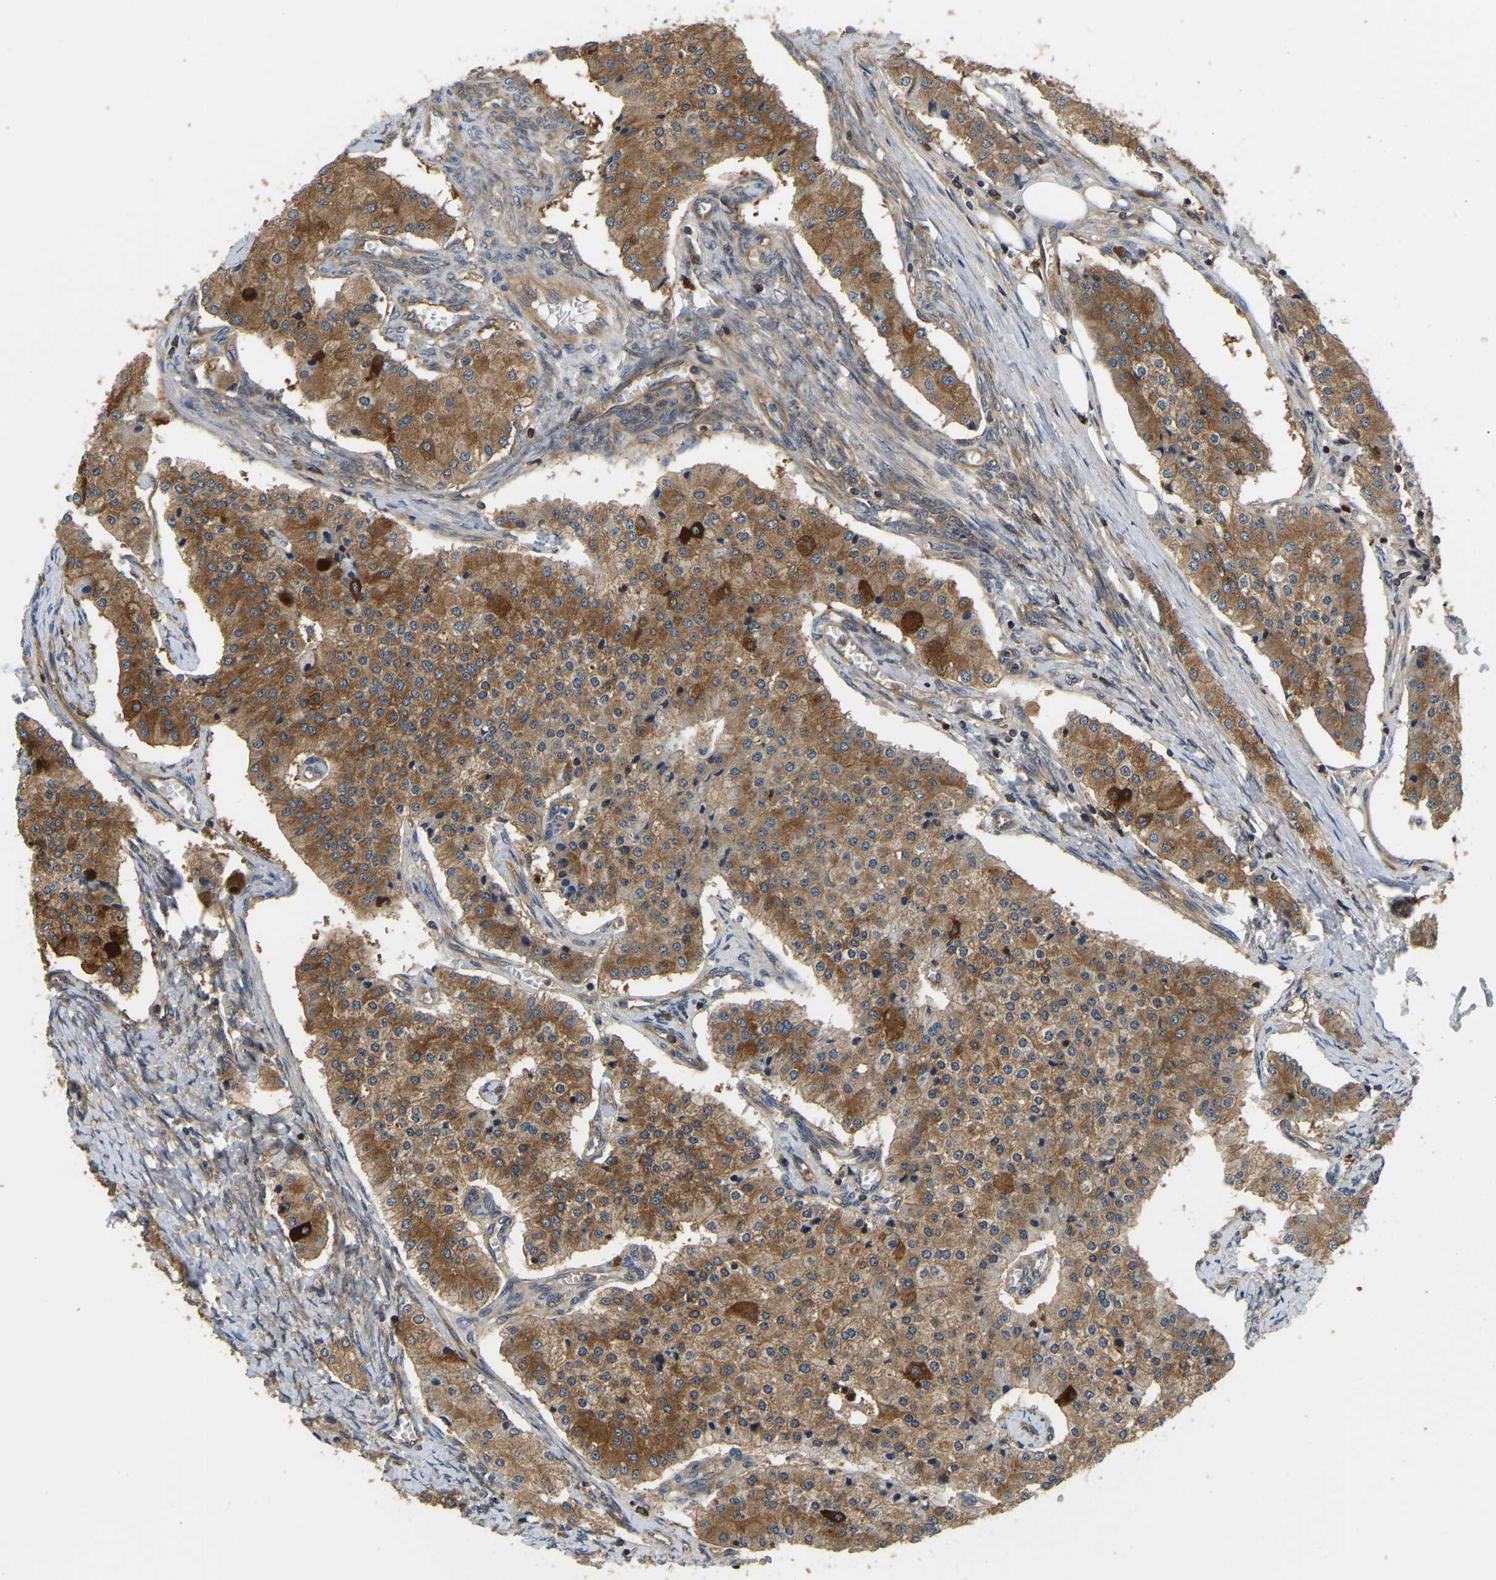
{"staining": {"intensity": "moderate", "quantity": ">75%", "location": "cytoplasmic/membranous"}, "tissue": "carcinoid", "cell_type": "Tumor cells", "image_type": "cancer", "snomed": [{"axis": "morphology", "description": "Carcinoid, malignant, NOS"}, {"axis": "topography", "description": "Colon"}], "caption": "Protein expression analysis of human carcinoid (malignant) reveals moderate cytoplasmic/membranous expression in approximately >75% of tumor cells. (DAB IHC with brightfield microscopy, high magnification).", "gene": "GARS1", "patient": {"sex": "female", "age": 52}}